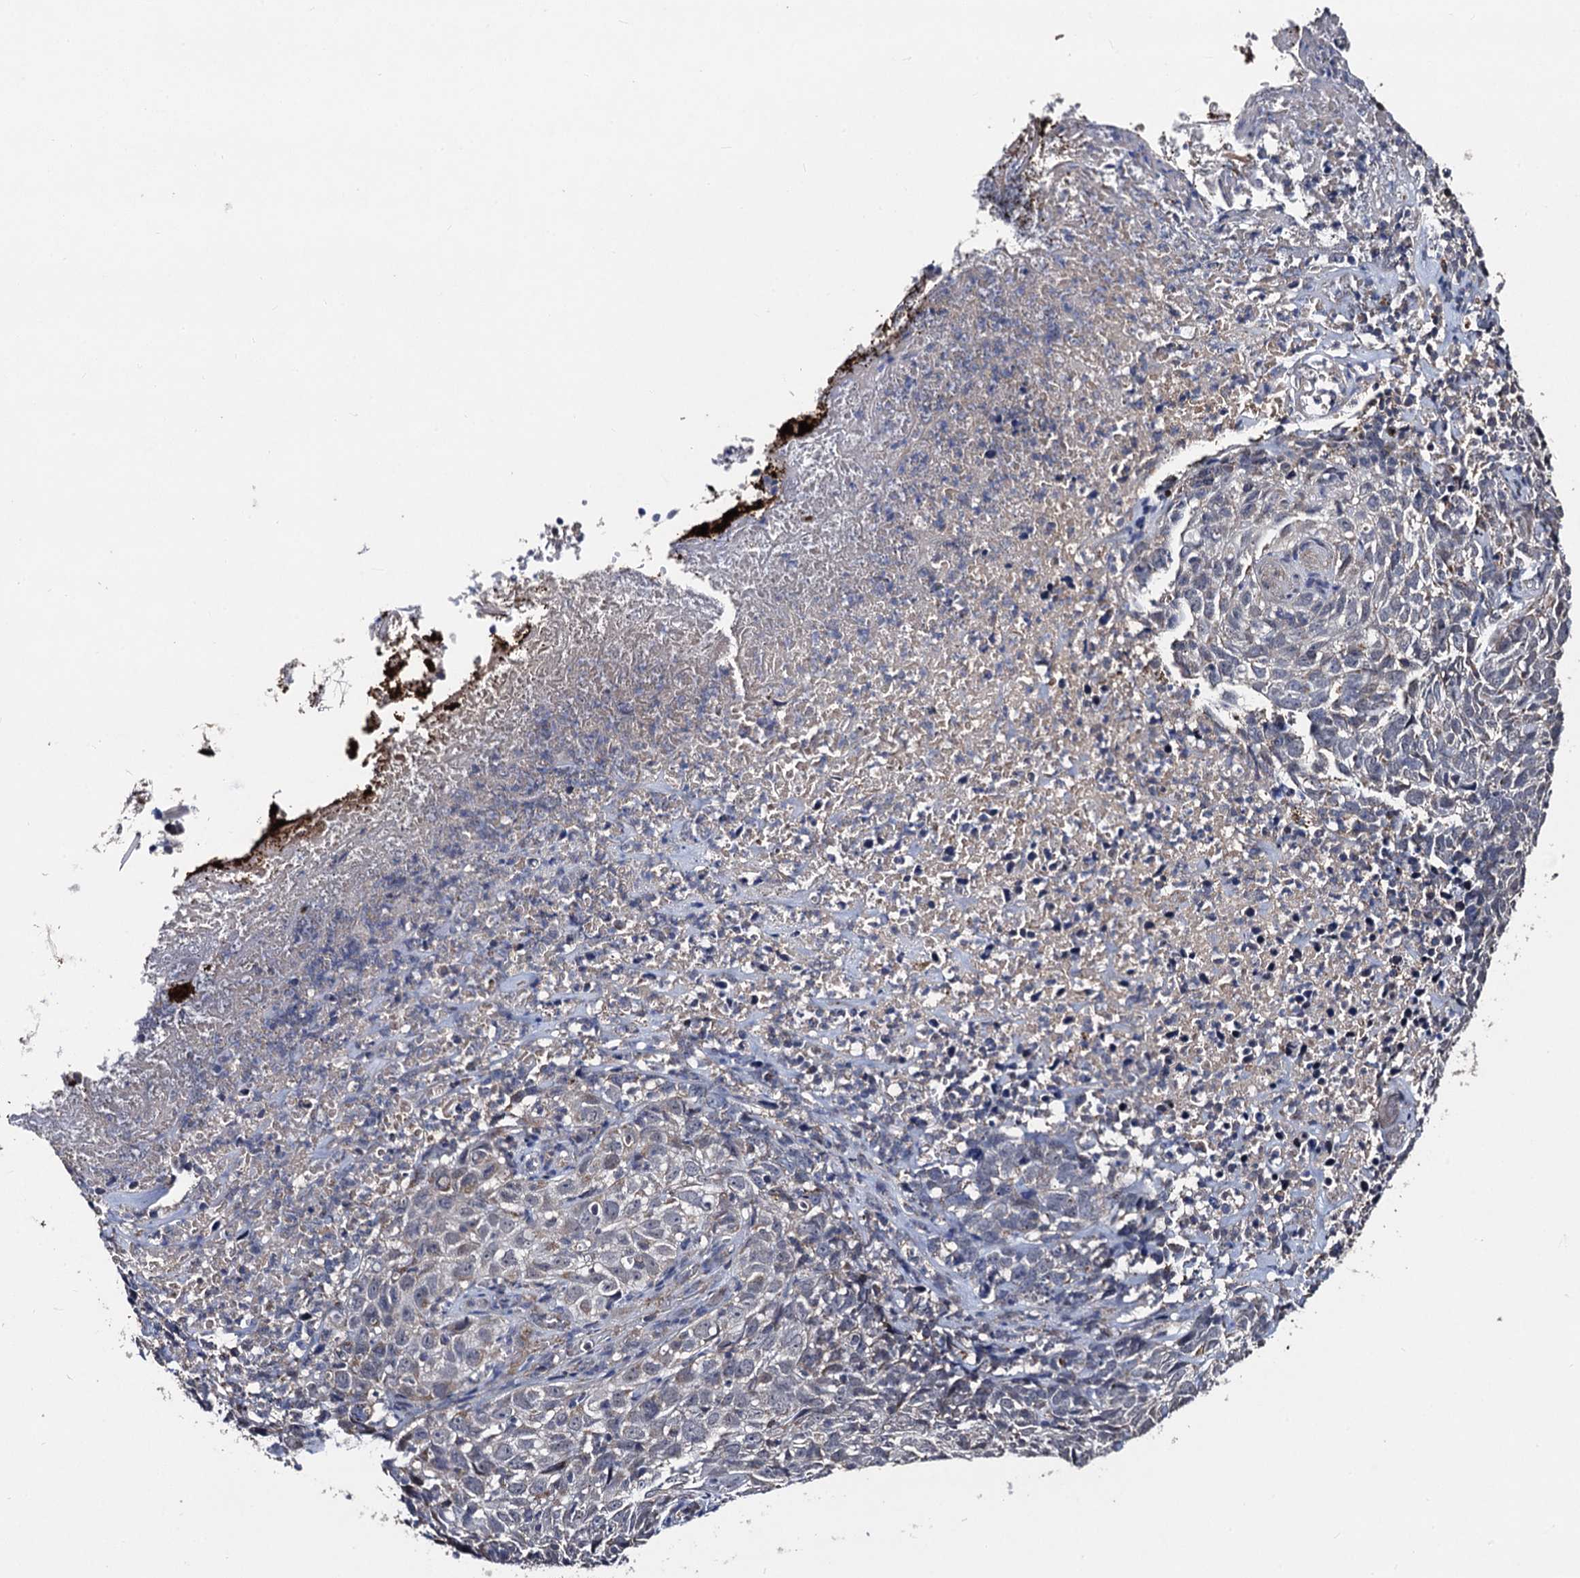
{"staining": {"intensity": "weak", "quantity": "<25%", "location": "cytoplasmic/membranous"}, "tissue": "skin cancer", "cell_type": "Tumor cells", "image_type": "cancer", "snomed": [{"axis": "morphology", "description": "Basal cell carcinoma"}, {"axis": "topography", "description": "Skin"}], "caption": "This is an IHC photomicrograph of human skin basal cell carcinoma. There is no staining in tumor cells.", "gene": "PPTC7", "patient": {"sex": "female", "age": 84}}